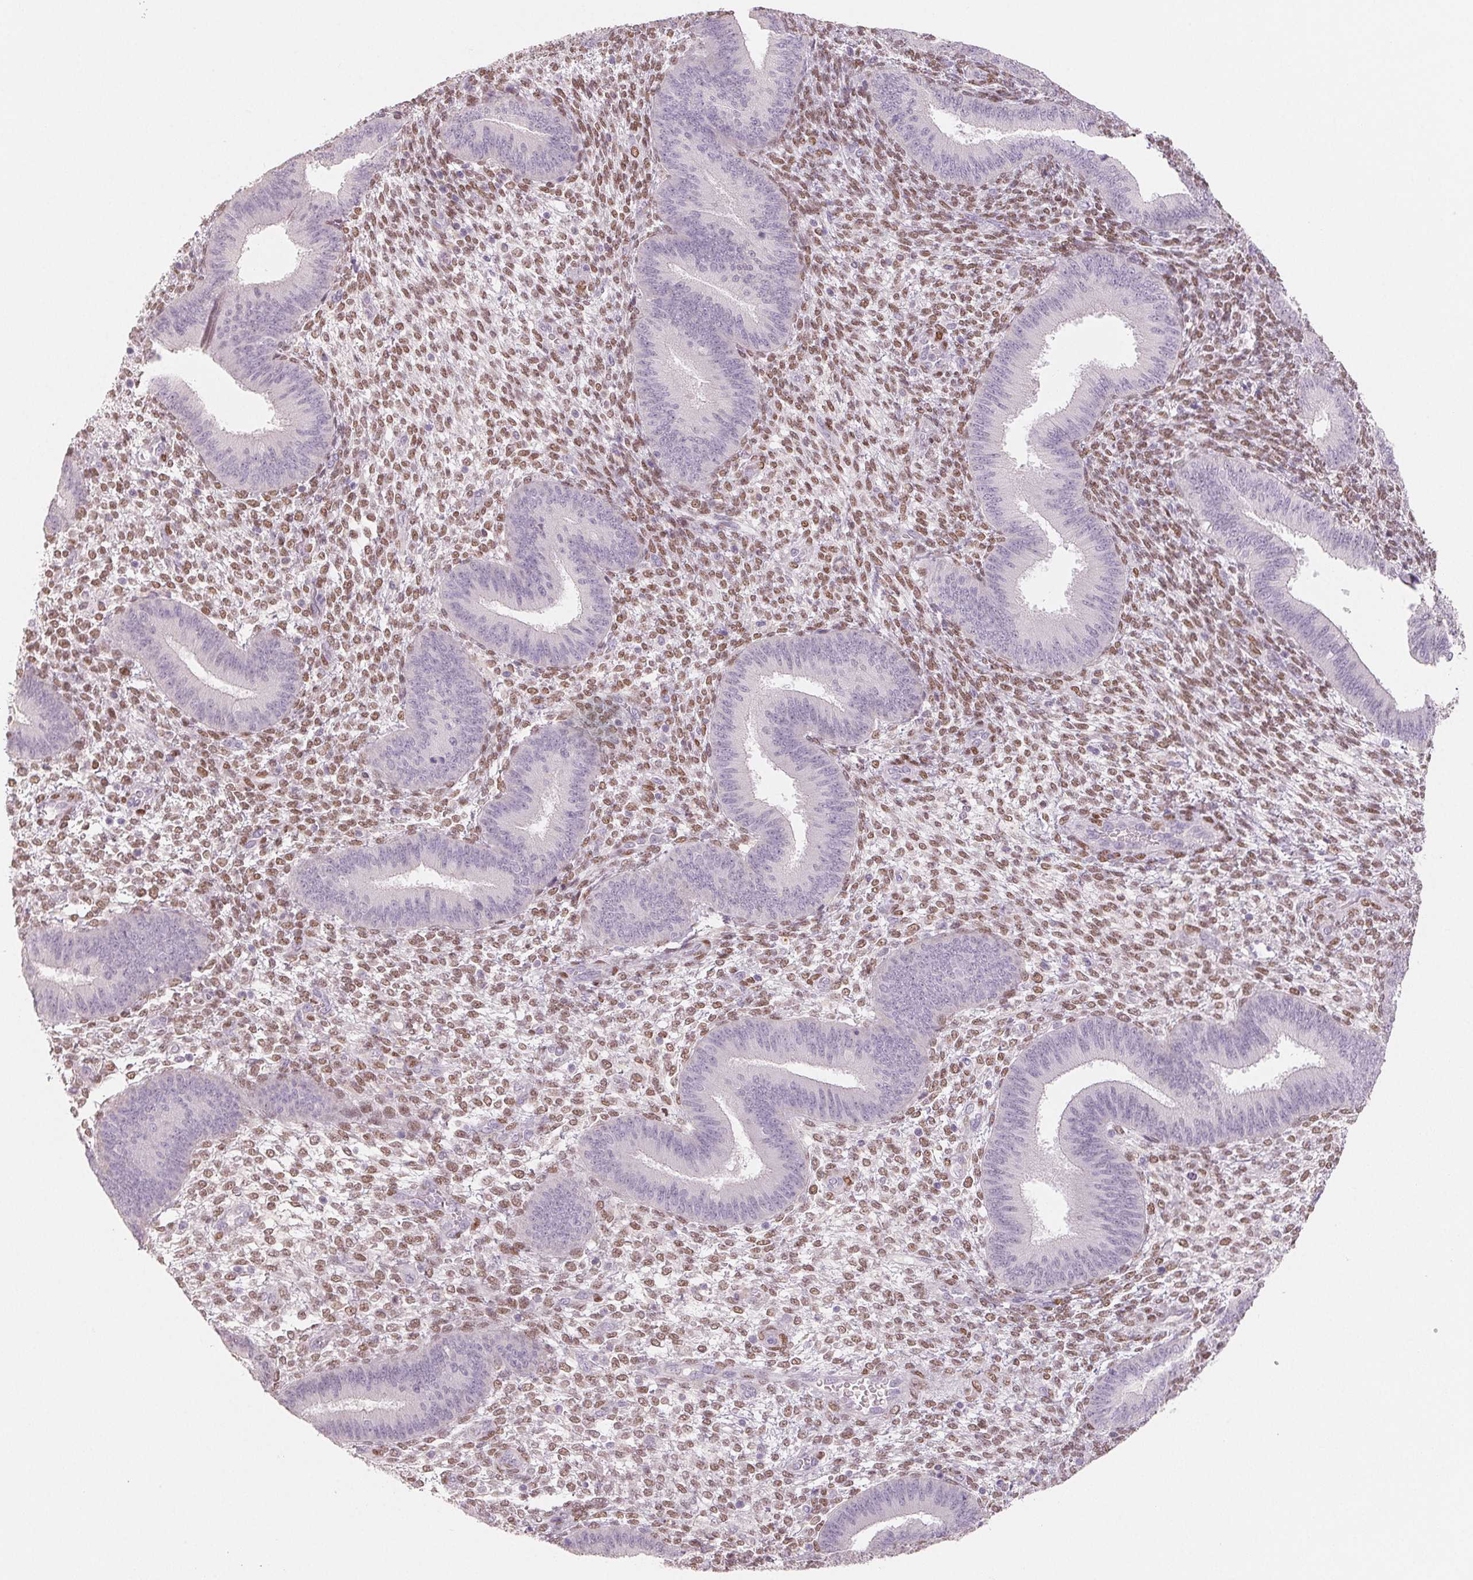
{"staining": {"intensity": "moderate", "quantity": "25%-75%", "location": "nuclear"}, "tissue": "endometrium", "cell_type": "Cells in endometrial stroma", "image_type": "normal", "snomed": [{"axis": "morphology", "description": "Normal tissue, NOS"}, {"axis": "topography", "description": "Endometrium"}], "caption": "A brown stain highlights moderate nuclear staining of a protein in cells in endometrial stroma of normal human endometrium. (brown staining indicates protein expression, while blue staining denotes nuclei).", "gene": "SMARCD3", "patient": {"sex": "female", "age": 39}}